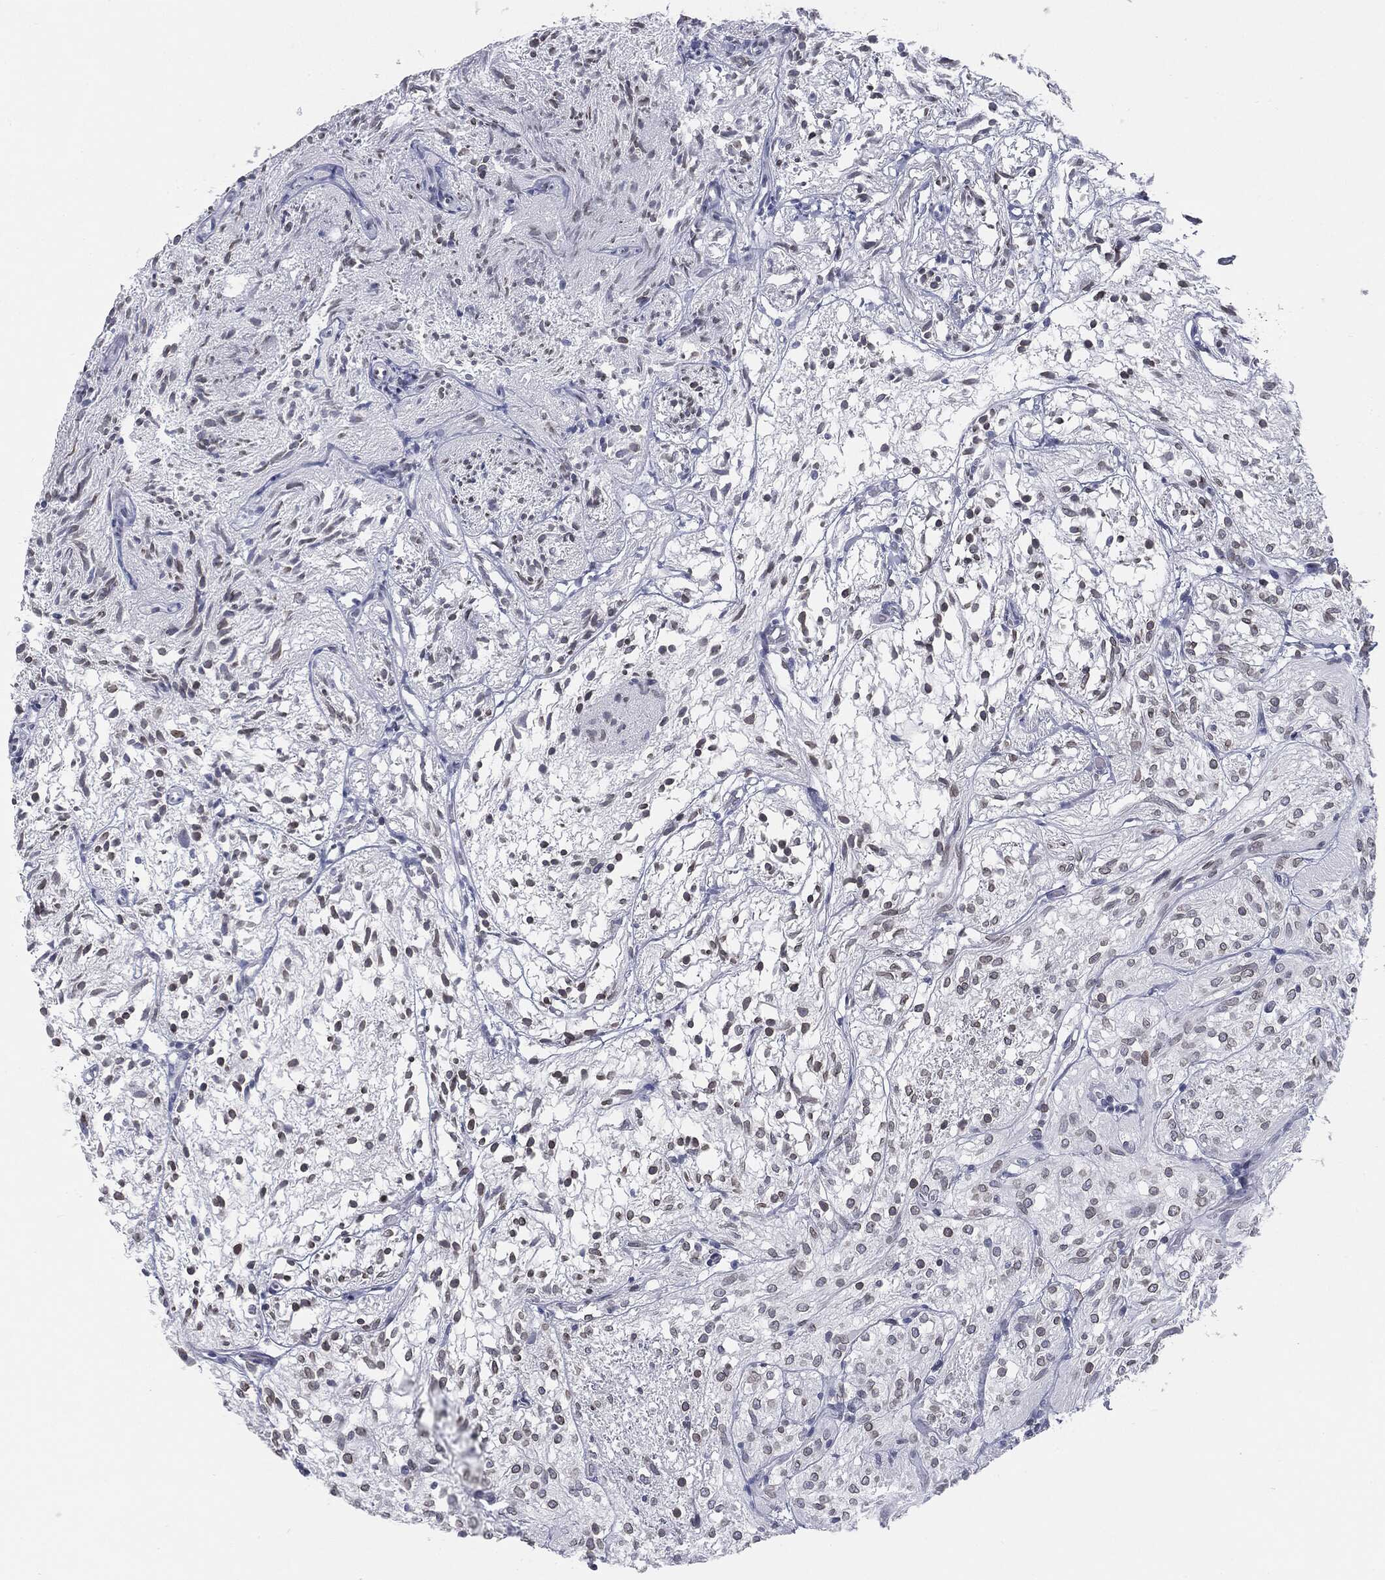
{"staining": {"intensity": "weak", "quantity": "25%-75%", "location": "nuclear"}, "tissue": "glioma", "cell_type": "Tumor cells", "image_type": "cancer", "snomed": [{"axis": "morphology", "description": "Glioma, malignant, Low grade"}, {"axis": "topography", "description": "Brain"}], "caption": "Protein staining by immunohistochemistry reveals weak nuclear positivity in about 25%-75% of tumor cells in glioma. (DAB (3,3'-diaminobenzidine) IHC, brown staining for protein, blue staining for nuclei).", "gene": "ALDOB", "patient": {"sex": "male", "age": 3}}